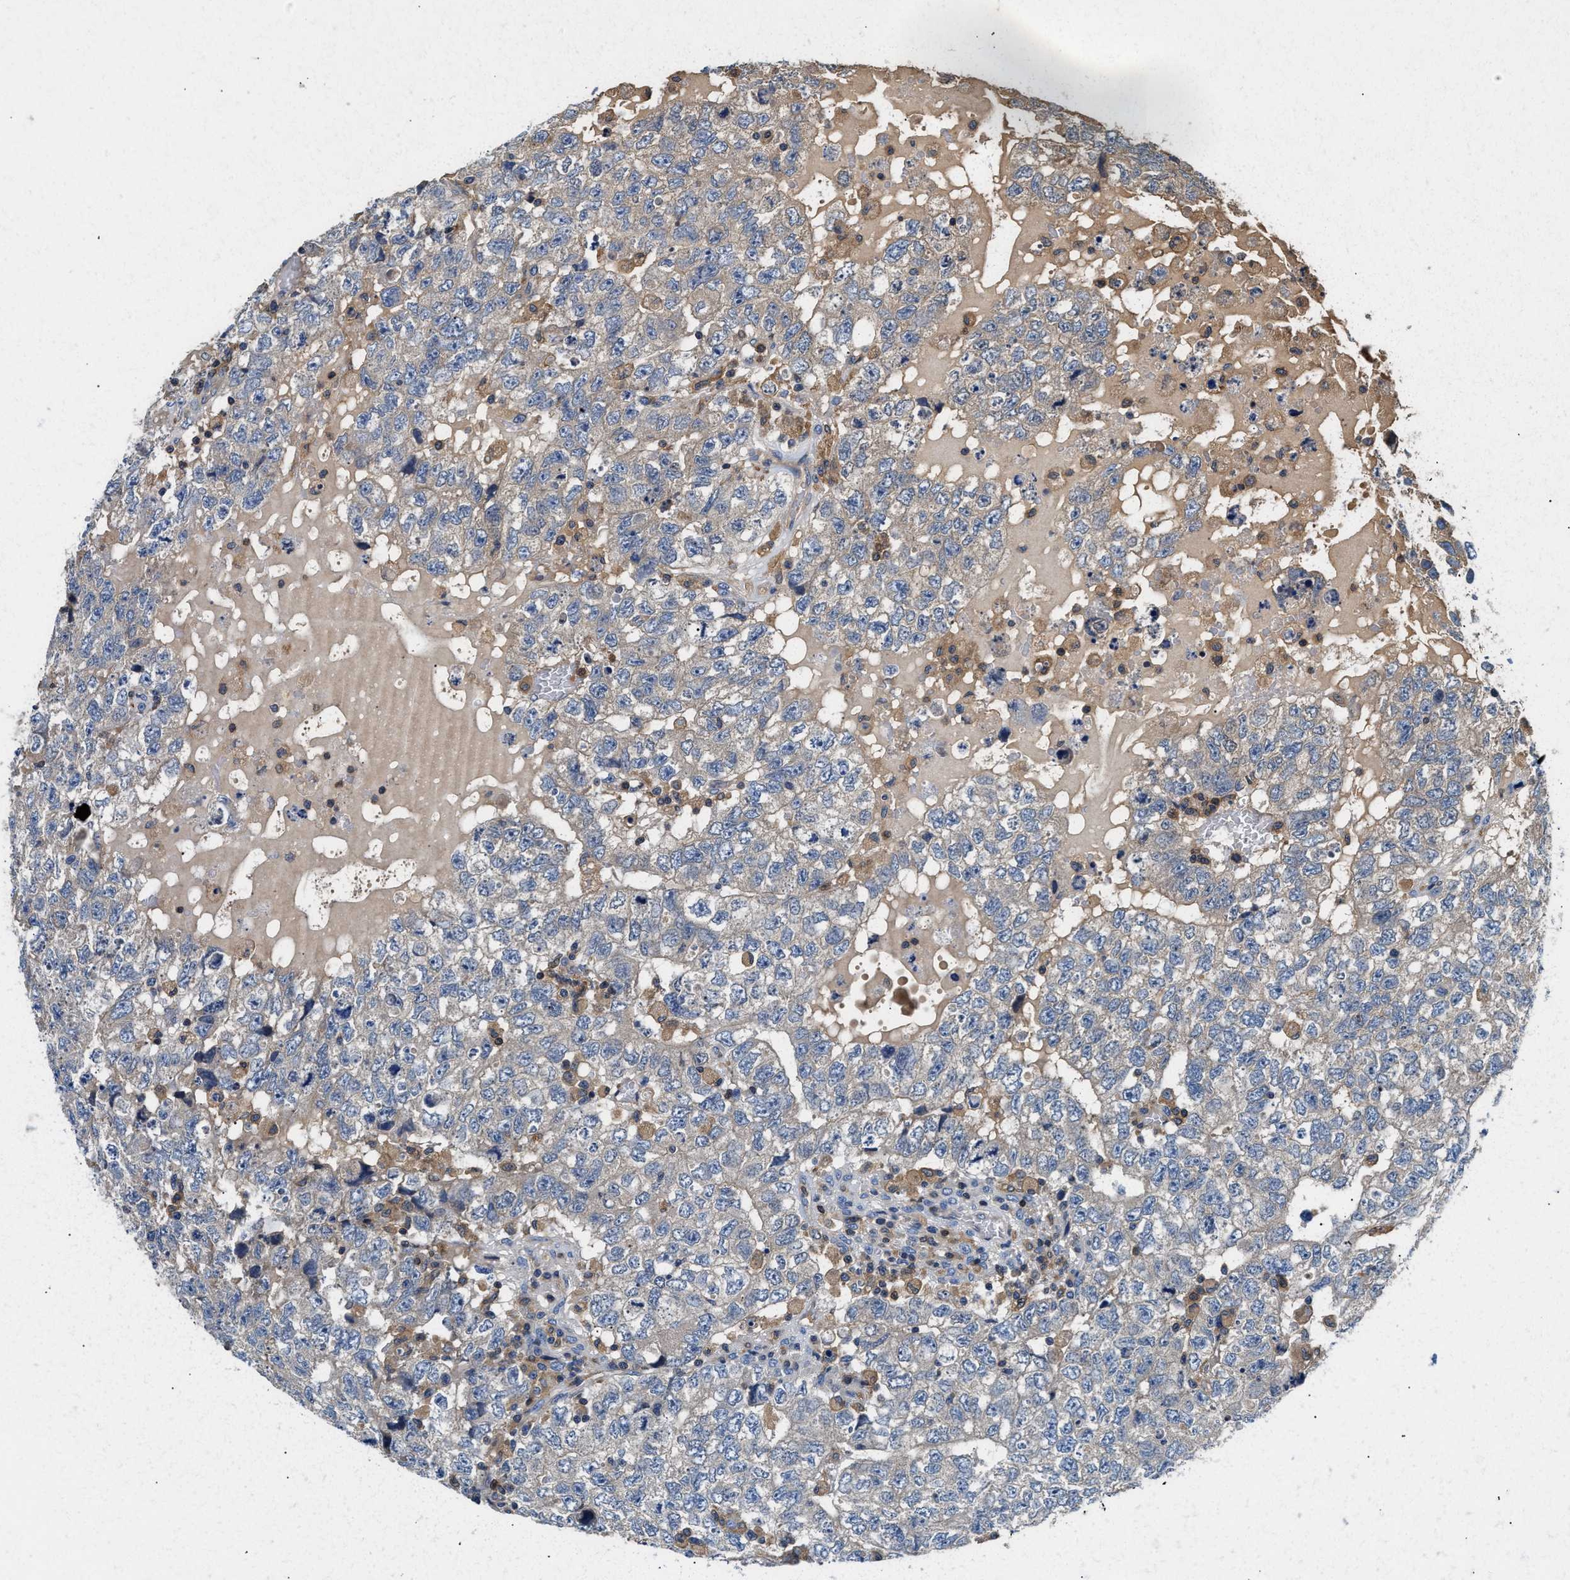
{"staining": {"intensity": "negative", "quantity": "none", "location": "none"}, "tissue": "testis cancer", "cell_type": "Tumor cells", "image_type": "cancer", "snomed": [{"axis": "morphology", "description": "Carcinoma, Embryonal, NOS"}, {"axis": "topography", "description": "Testis"}], "caption": "An IHC photomicrograph of testis cancer is shown. There is no staining in tumor cells of testis cancer.", "gene": "OSTF1", "patient": {"sex": "male", "age": 36}}